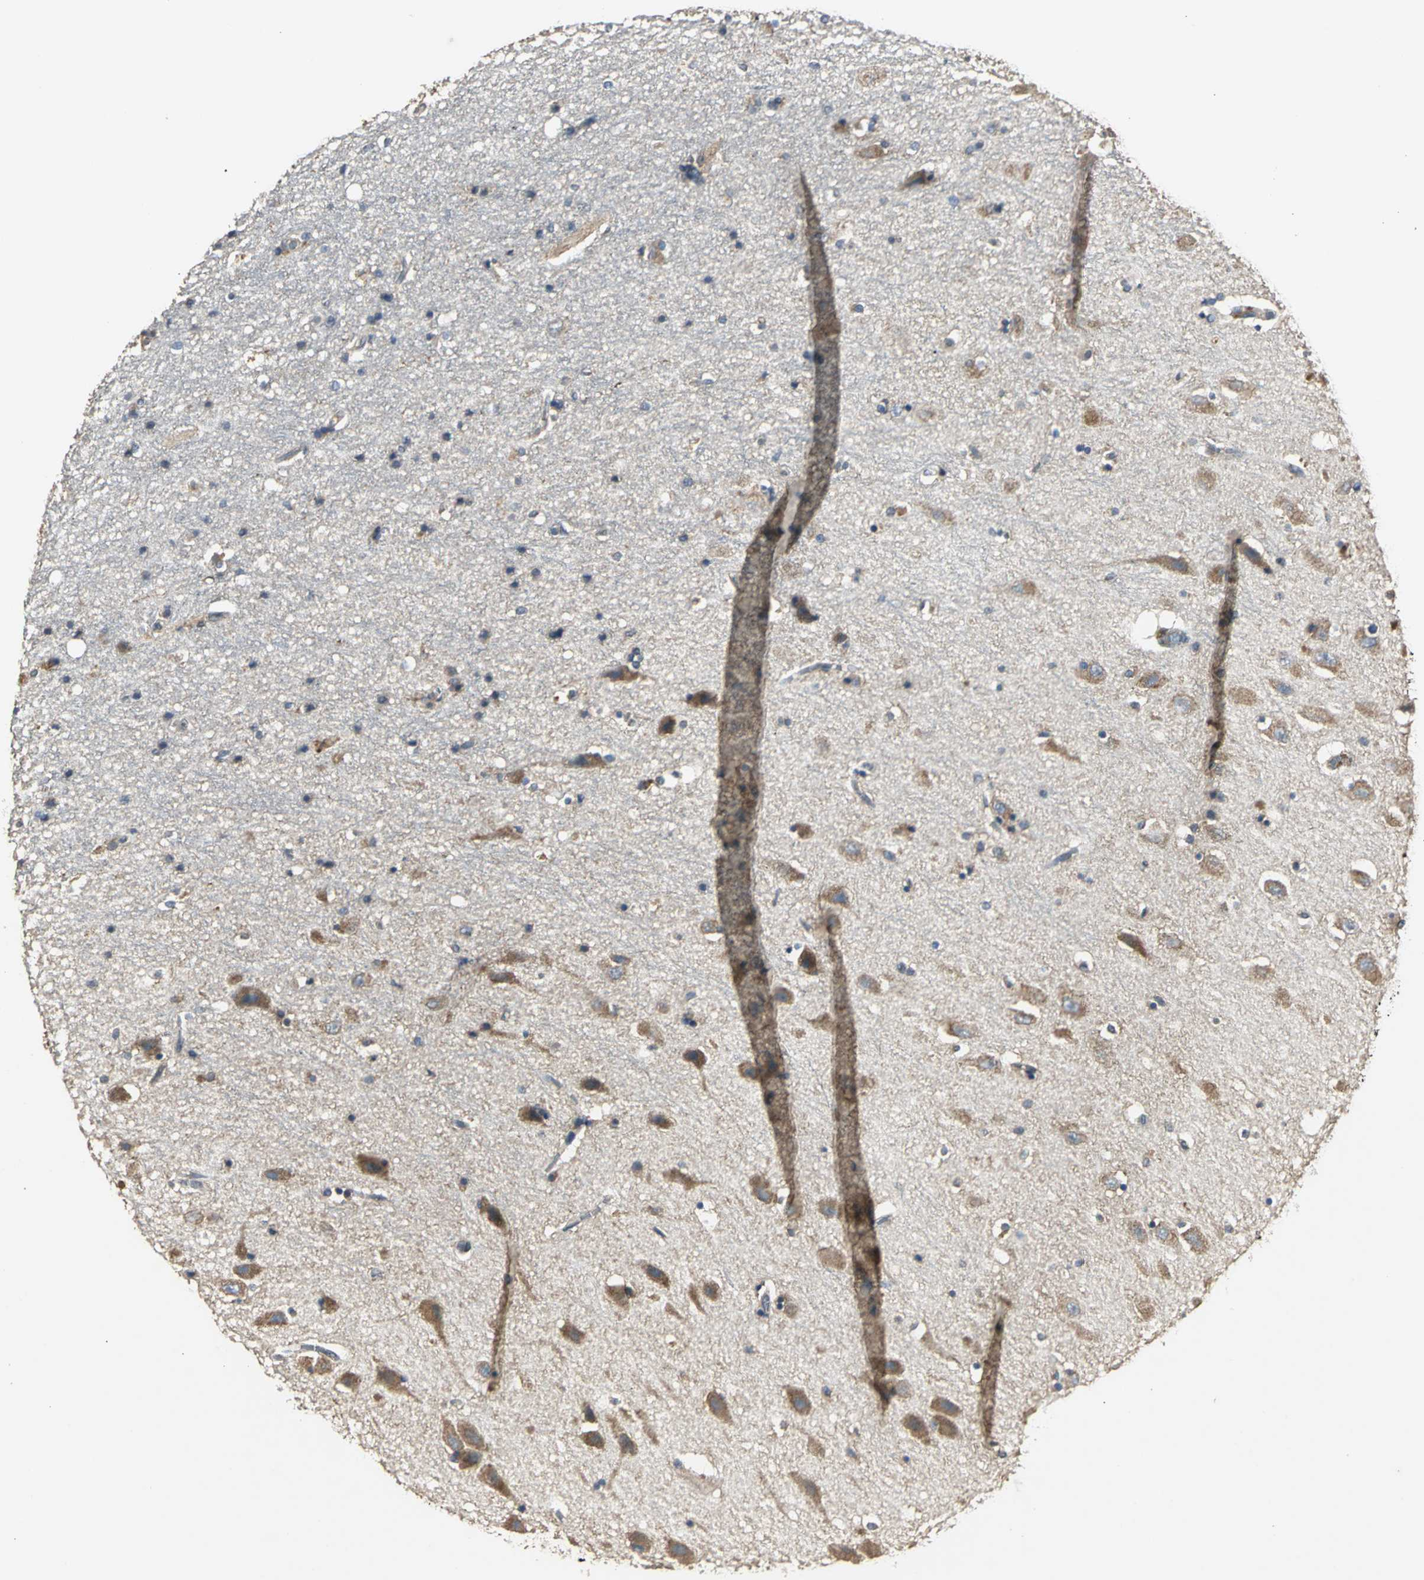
{"staining": {"intensity": "moderate", "quantity": "25%-75%", "location": "cytoplasmic/membranous"}, "tissue": "hippocampus", "cell_type": "Glial cells", "image_type": "normal", "snomed": [{"axis": "morphology", "description": "Normal tissue, NOS"}, {"axis": "topography", "description": "Hippocampus"}], "caption": "This photomicrograph reveals immunohistochemistry staining of unremarkable human hippocampus, with medium moderate cytoplasmic/membranous expression in approximately 25%-75% of glial cells.", "gene": "IRF3", "patient": {"sex": "female", "age": 54}}